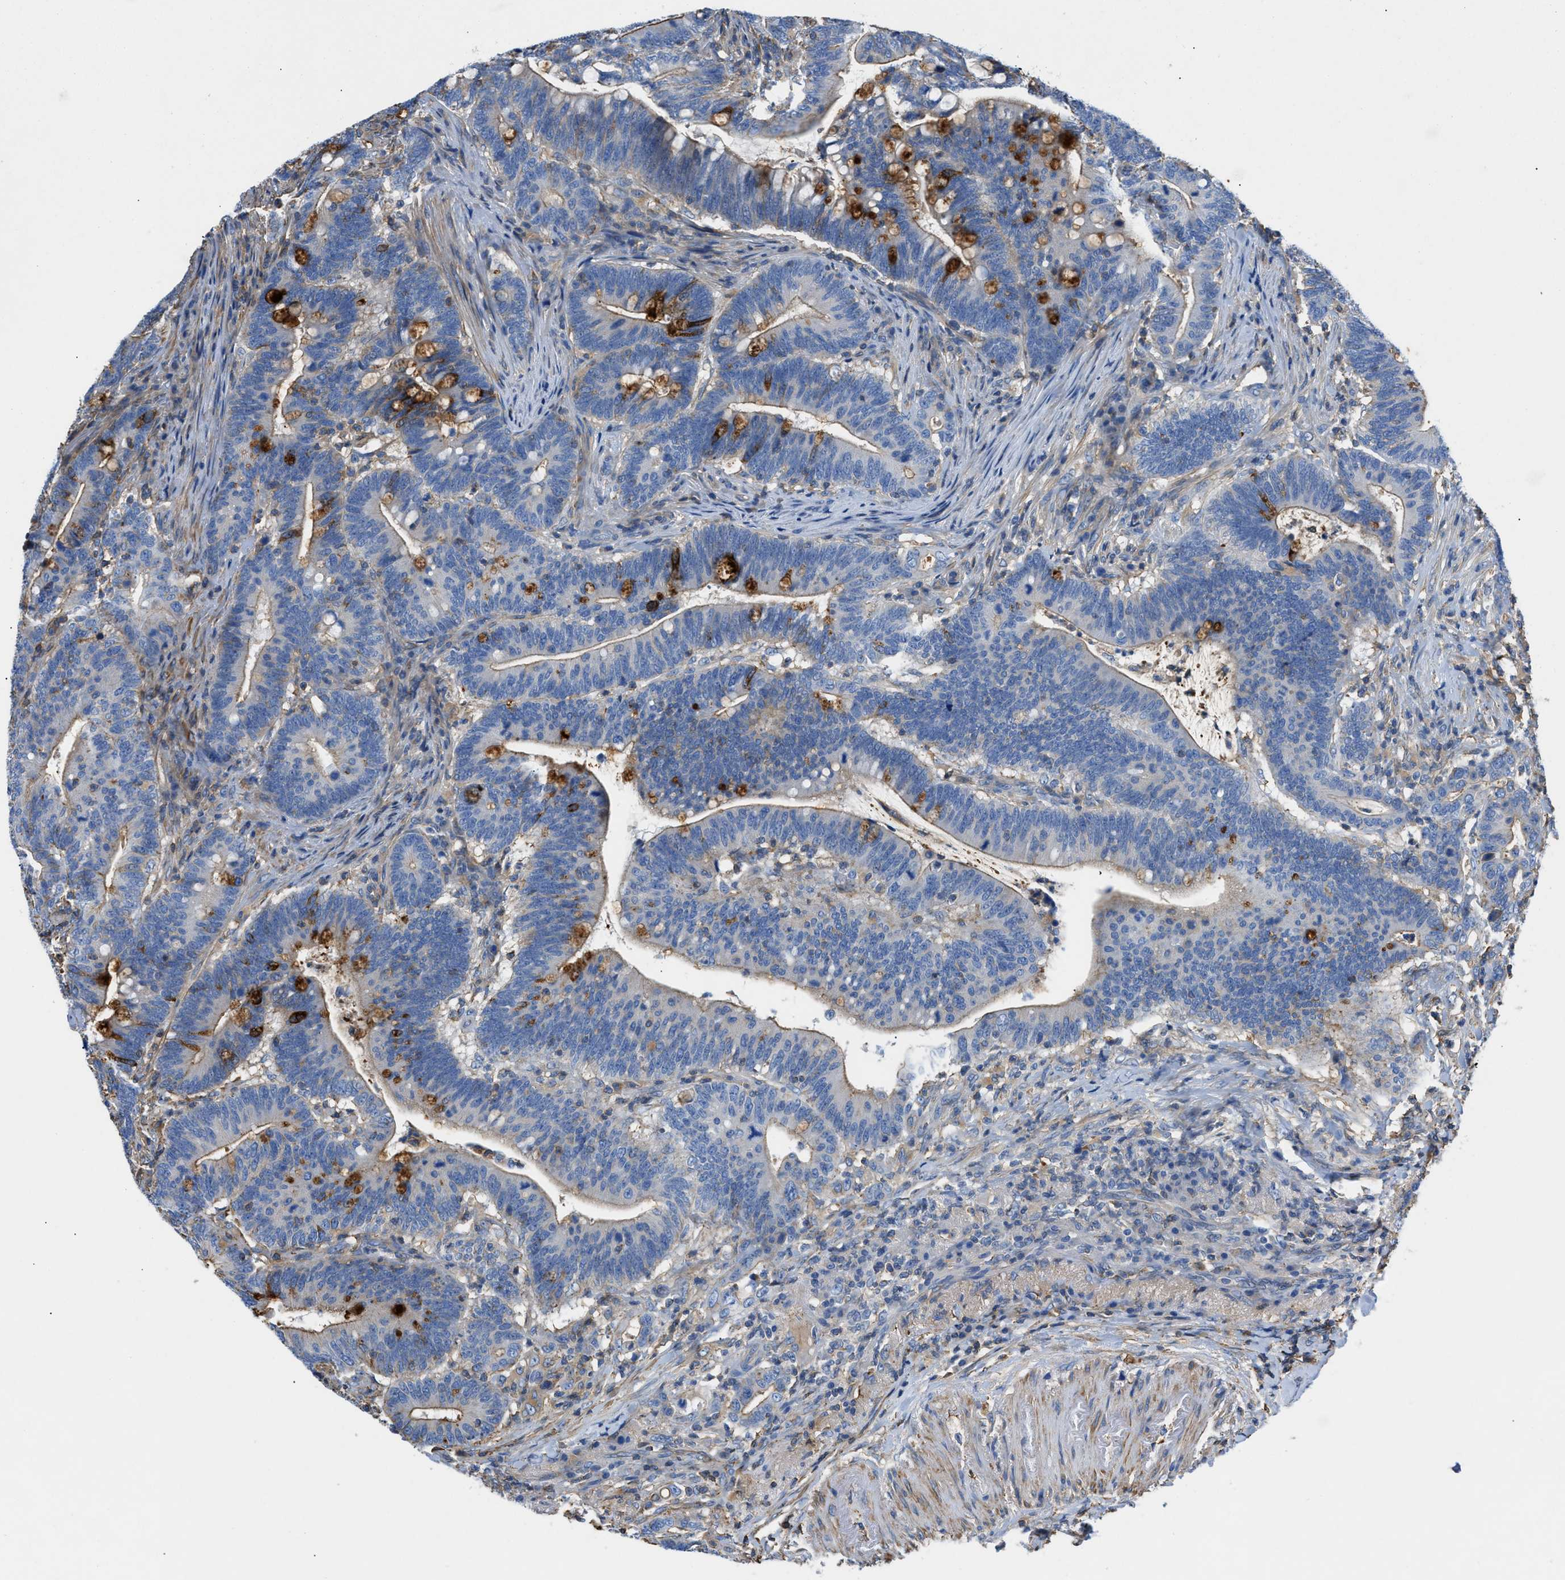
{"staining": {"intensity": "strong", "quantity": "<25%", "location": "cytoplasmic/membranous"}, "tissue": "colorectal cancer", "cell_type": "Tumor cells", "image_type": "cancer", "snomed": [{"axis": "morphology", "description": "Normal tissue, NOS"}, {"axis": "morphology", "description": "Adenocarcinoma, NOS"}, {"axis": "topography", "description": "Colon"}], "caption": "IHC of human colorectal cancer (adenocarcinoma) exhibits medium levels of strong cytoplasmic/membranous expression in about <25% of tumor cells.", "gene": "ATP6V0D1", "patient": {"sex": "female", "age": 66}}